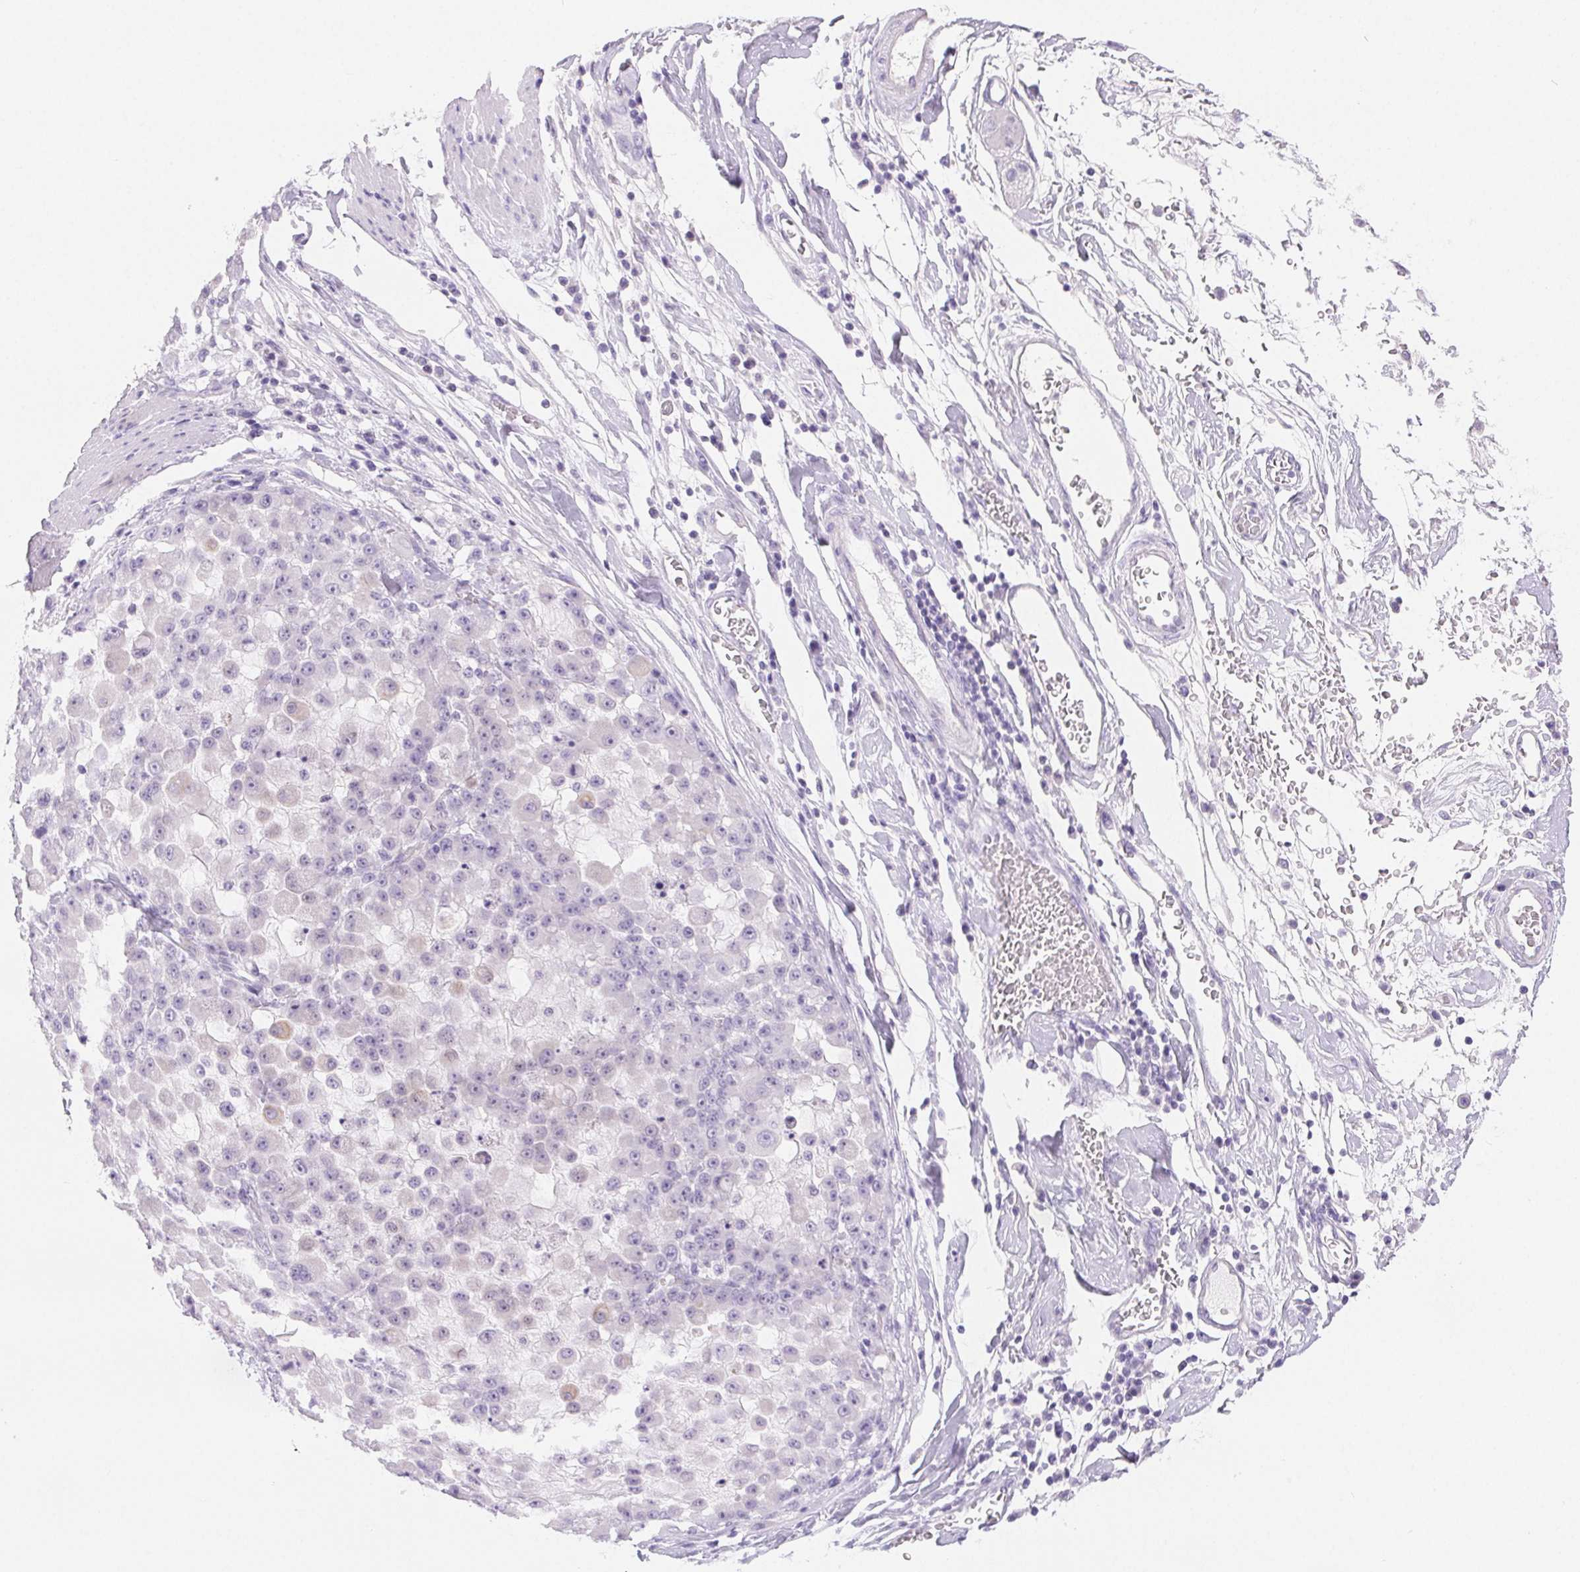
{"staining": {"intensity": "negative", "quantity": "none", "location": "none"}, "tissue": "stomach cancer", "cell_type": "Tumor cells", "image_type": "cancer", "snomed": [{"axis": "morphology", "description": "Adenocarcinoma, NOS"}, {"axis": "topography", "description": "Stomach"}], "caption": "IHC histopathology image of neoplastic tissue: stomach cancer (adenocarcinoma) stained with DAB demonstrates no significant protein positivity in tumor cells.", "gene": "CLDN16", "patient": {"sex": "female", "age": 76}}